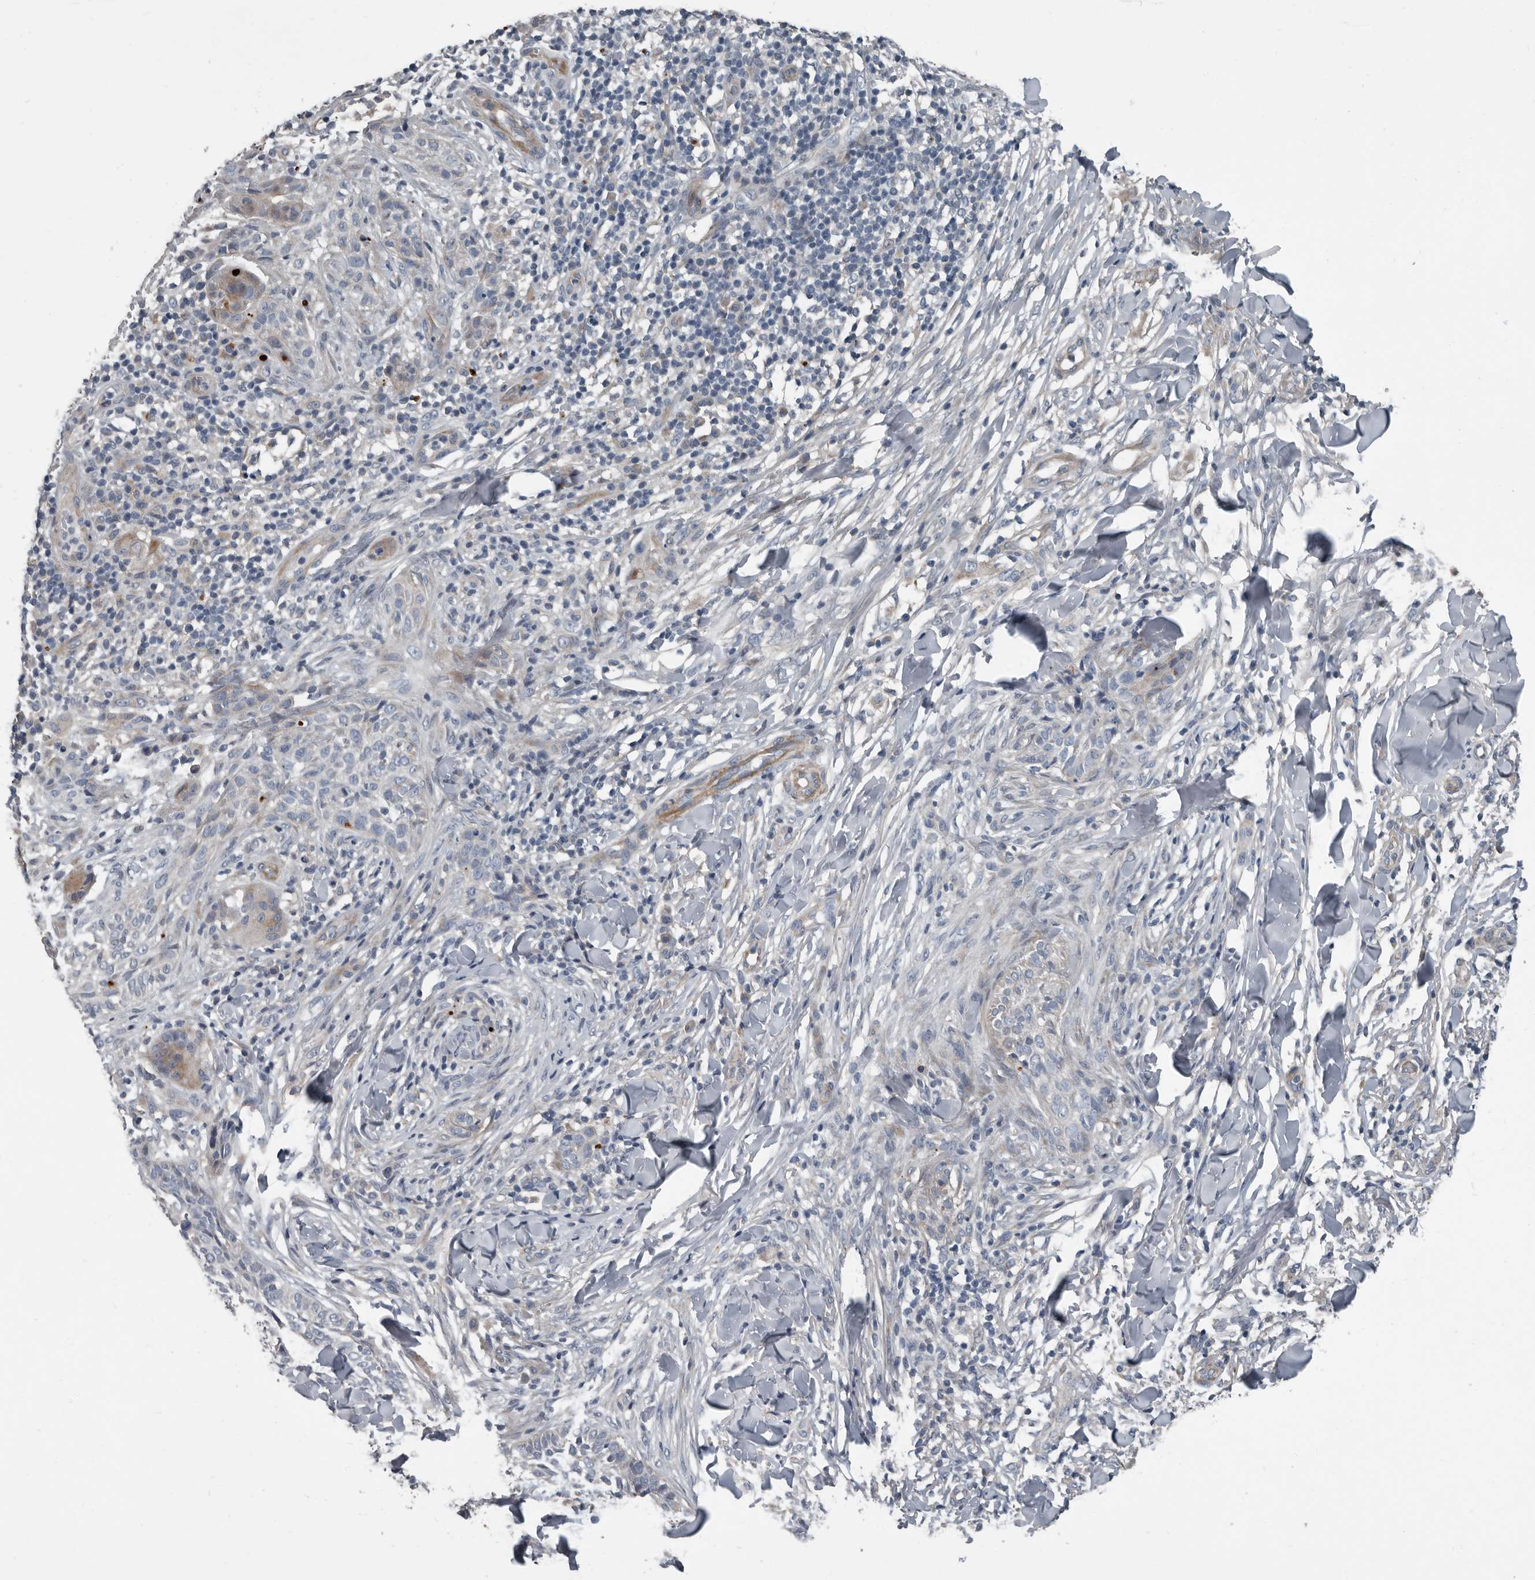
{"staining": {"intensity": "weak", "quantity": "<25%", "location": "cytoplasmic/membranous"}, "tissue": "skin cancer", "cell_type": "Tumor cells", "image_type": "cancer", "snomed": [{"axis": "morphology", "description": "Normal tissue, NOS"}, {"axis": "morphology", "description": "Basal cell carcinoma"}, {"axis": "topography", "description": "Skin"}], "caption": "A high-resolution histopathology image shows immunohistochemistry (IHC) staining of basal cell carcinoma (skin), which shows no significant staining in tumor cells.", "gene": "DPY19L4", "patient": {"sex": "male", "age": 67}}